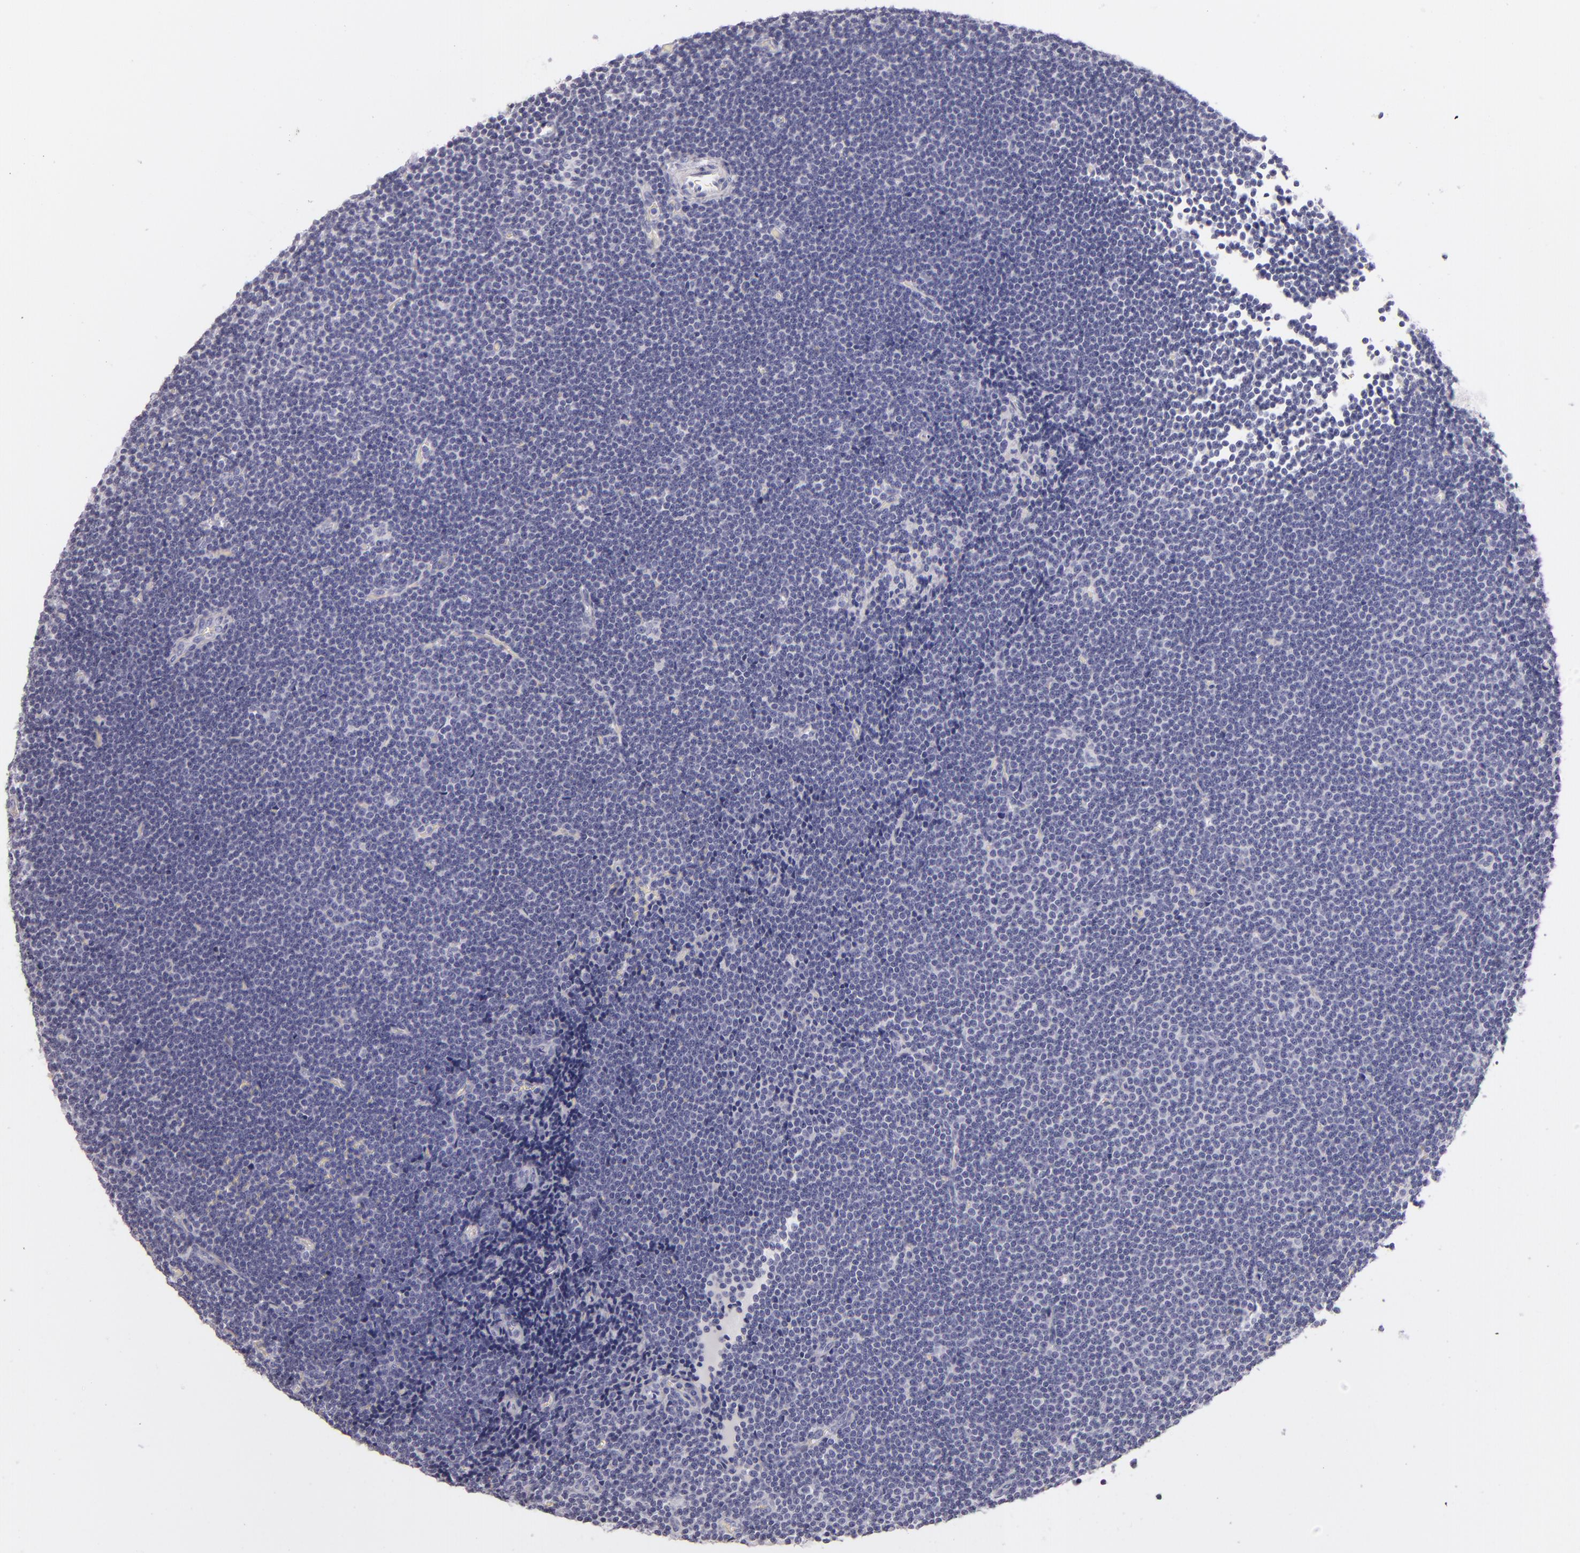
{"staining": {"intensity": "negative", "quantity": "none", "location": "none"}, "tissue": "lymphoma", "cell_type": "Tumor cells", "image_type": "cancer", "snomed": [{"axis": "morphology", "description": "Malignant lymphoma, non-Hodgkin's type, Low grade"}, {"axis": "topography", "description": "Lymph node"}], "caption": "This is an IHC histopathology image of lymphoma. There is no staining in tumor cells.", "gene": "FABP1", "patient": {"sex": "female", "age": 73}}